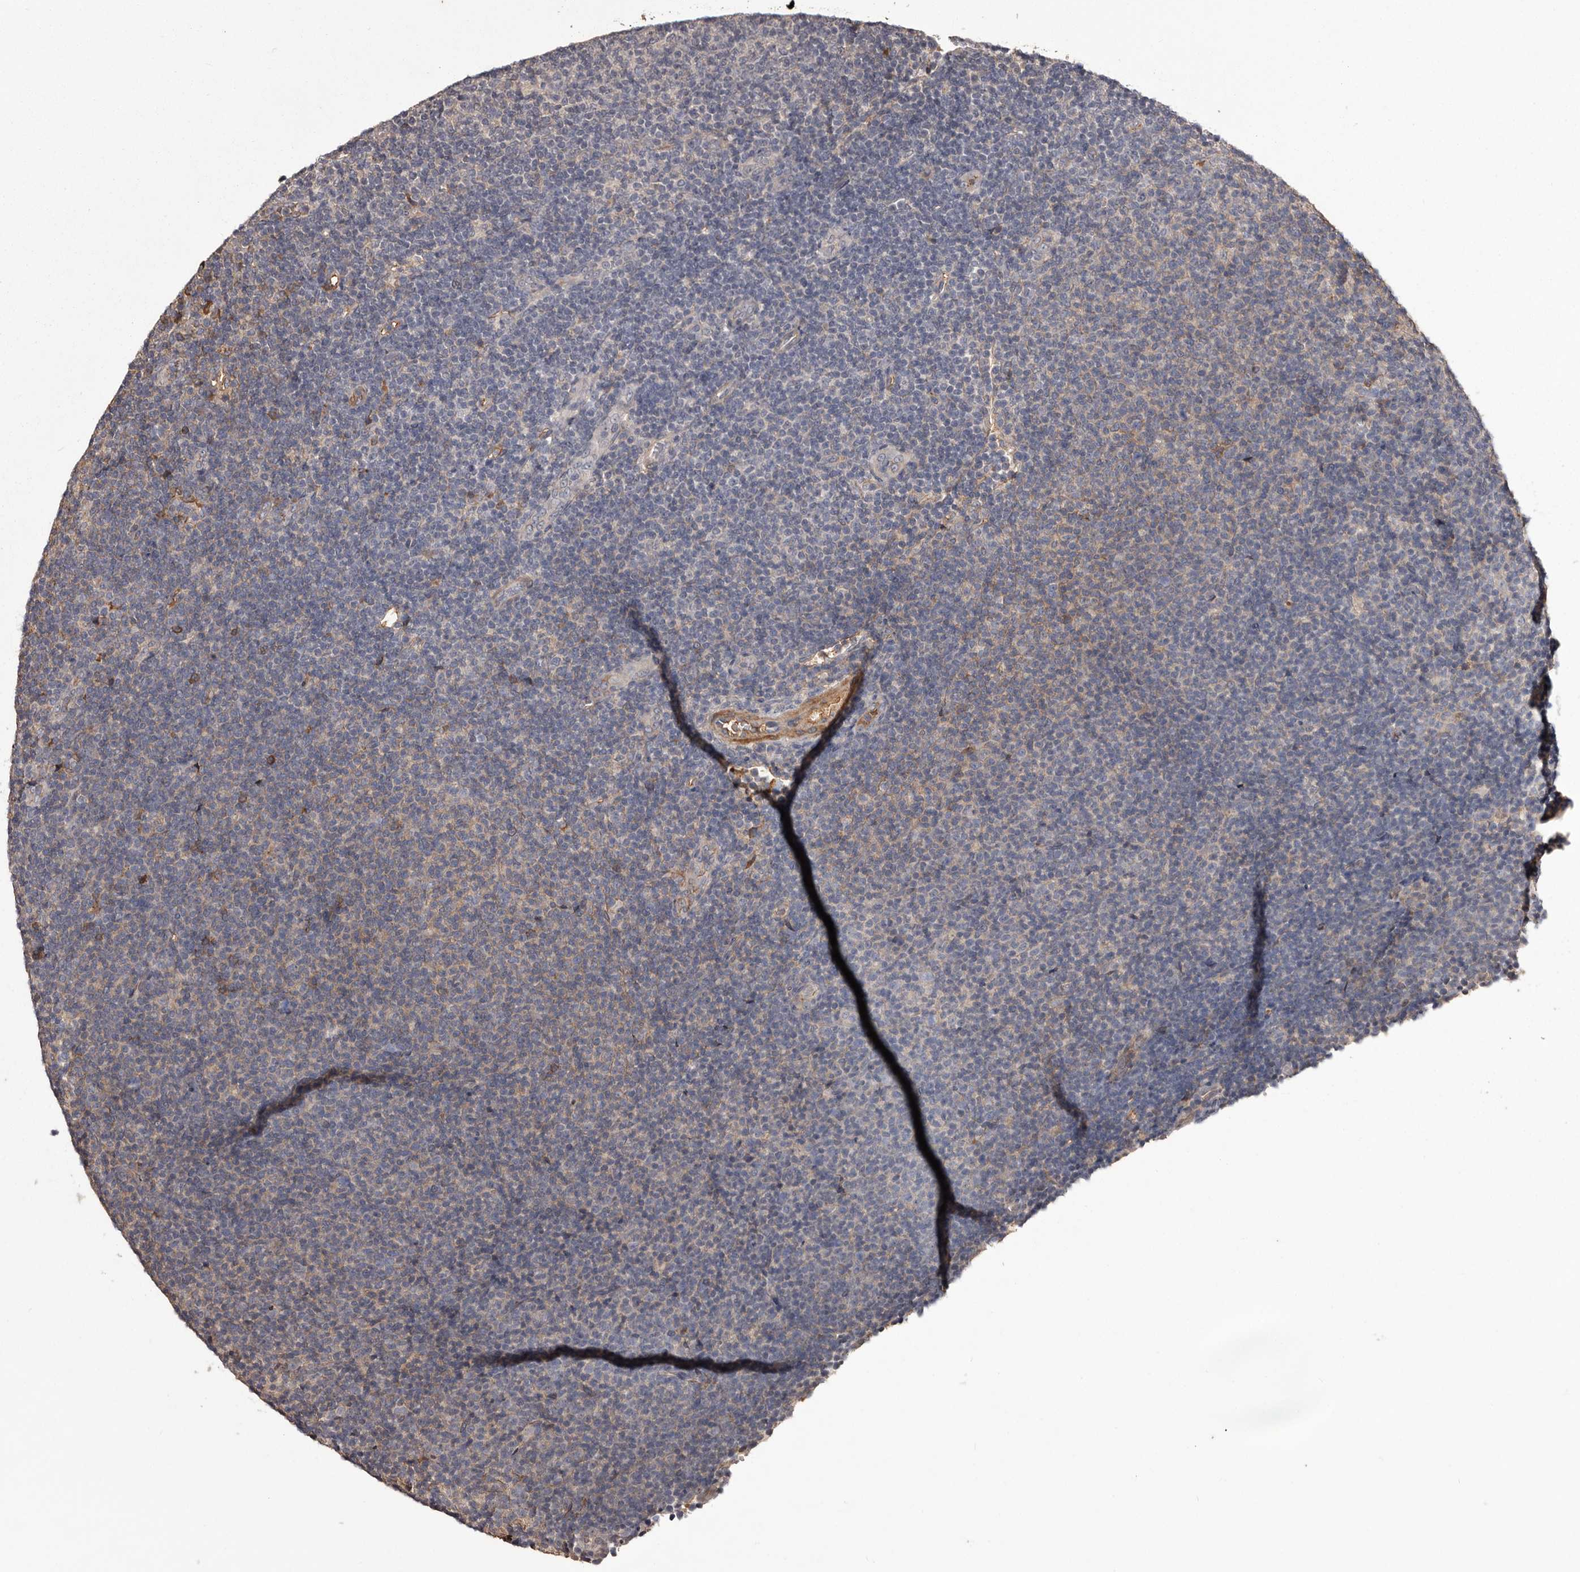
{"staining": {"intensity": "negative", "quantity": "none", "location": "none"}, "tissue": "lymphoma", "cell_type": "Tumor cells", "image_type": "cancer", "snomed": [{"axis": "morphology", "description": "Malignant lymphoma, non-Hodgkin's type, Low grade"}, {"axis": "topography", "description": "Lymph node"}], "caption": "Lymphoma stained for a protein using immunohistochemistry (IHC) demonstrates no positivity tumor cells.", "gene": "CYP1B1", "patient": {"sex": "male", "age": 66}}